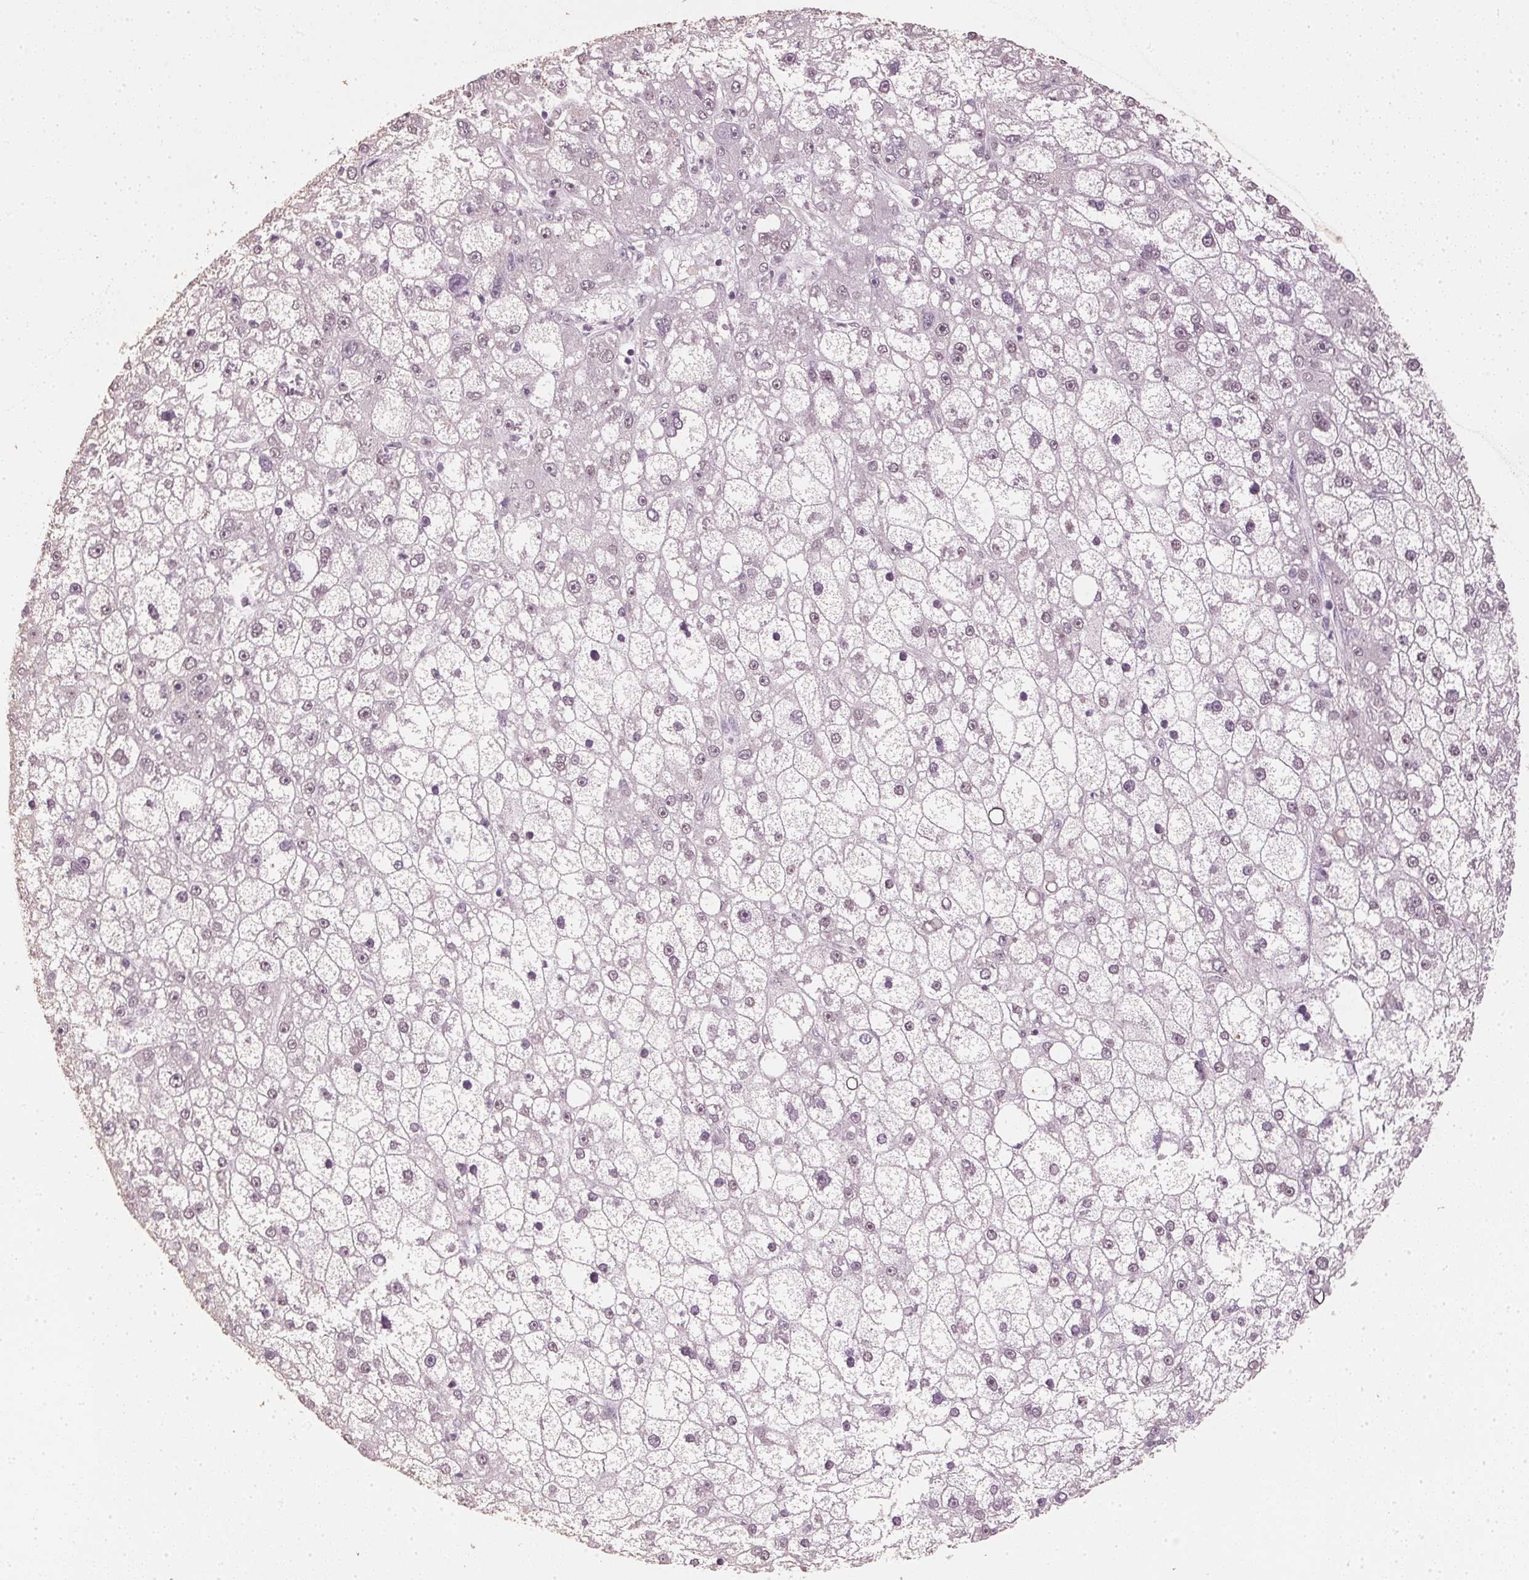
{"staining": {"intensity": "negative", "quantity": "none", "location": "none"}, "tissue": "liver cancer", "cell_type": "Tumor cells", "image_type": "cancer", "snomed": [{"axis": "morphology", "description": "Carcinoma, Hepatocellular, NOS"}, {"axis": "topography", "description": "Liver"}], "caption": "The IHC photomicrograph has no significant positivity in tumor cells of liver cancer (hepatocellular carcinoma) tissue.", "gene": "SLC39A3", "patient": {"sex": "male", "age": 67}}